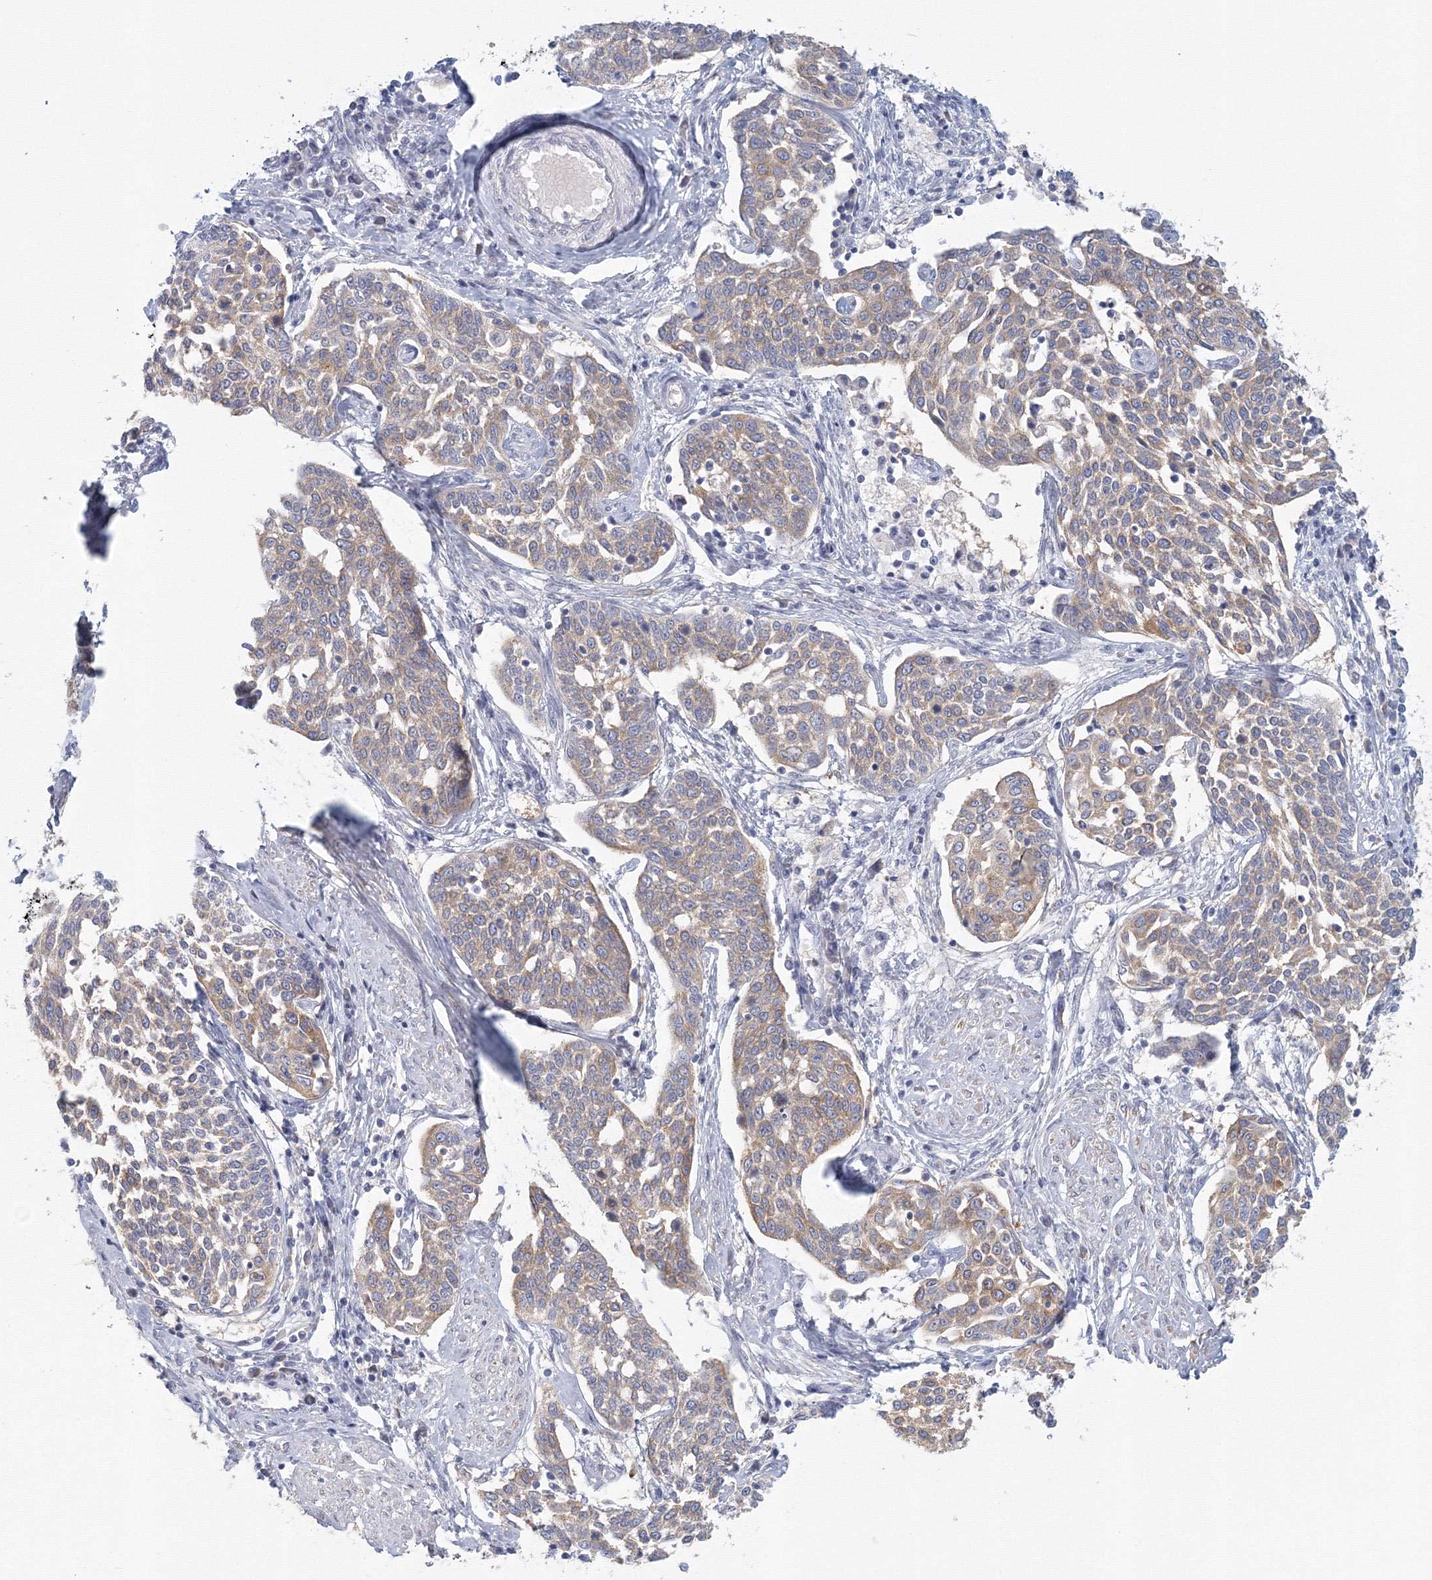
{"staining": {"intensity": "weak", "quantity": ">75%", "location": "cytoplasmic/membranous"}, "tissue": "cervical cancer", "cell_type": "Tumor cells", "image_type": "cancer", "snomed": [{"axis": "morphology", "description": "Squamous cell carcinoma, NOS"}, {"axis": "topography", "description": "Cervix"}], "caption": "Cervical cancer (squamous cell carcinoma) tissue displays weak cytoplasmic/membranous expression in approximately >75% of tumor cells, visualized by immunohistochemistry.", "gene": "TACC2", "patient": {"sex": "female", "age": 34}}